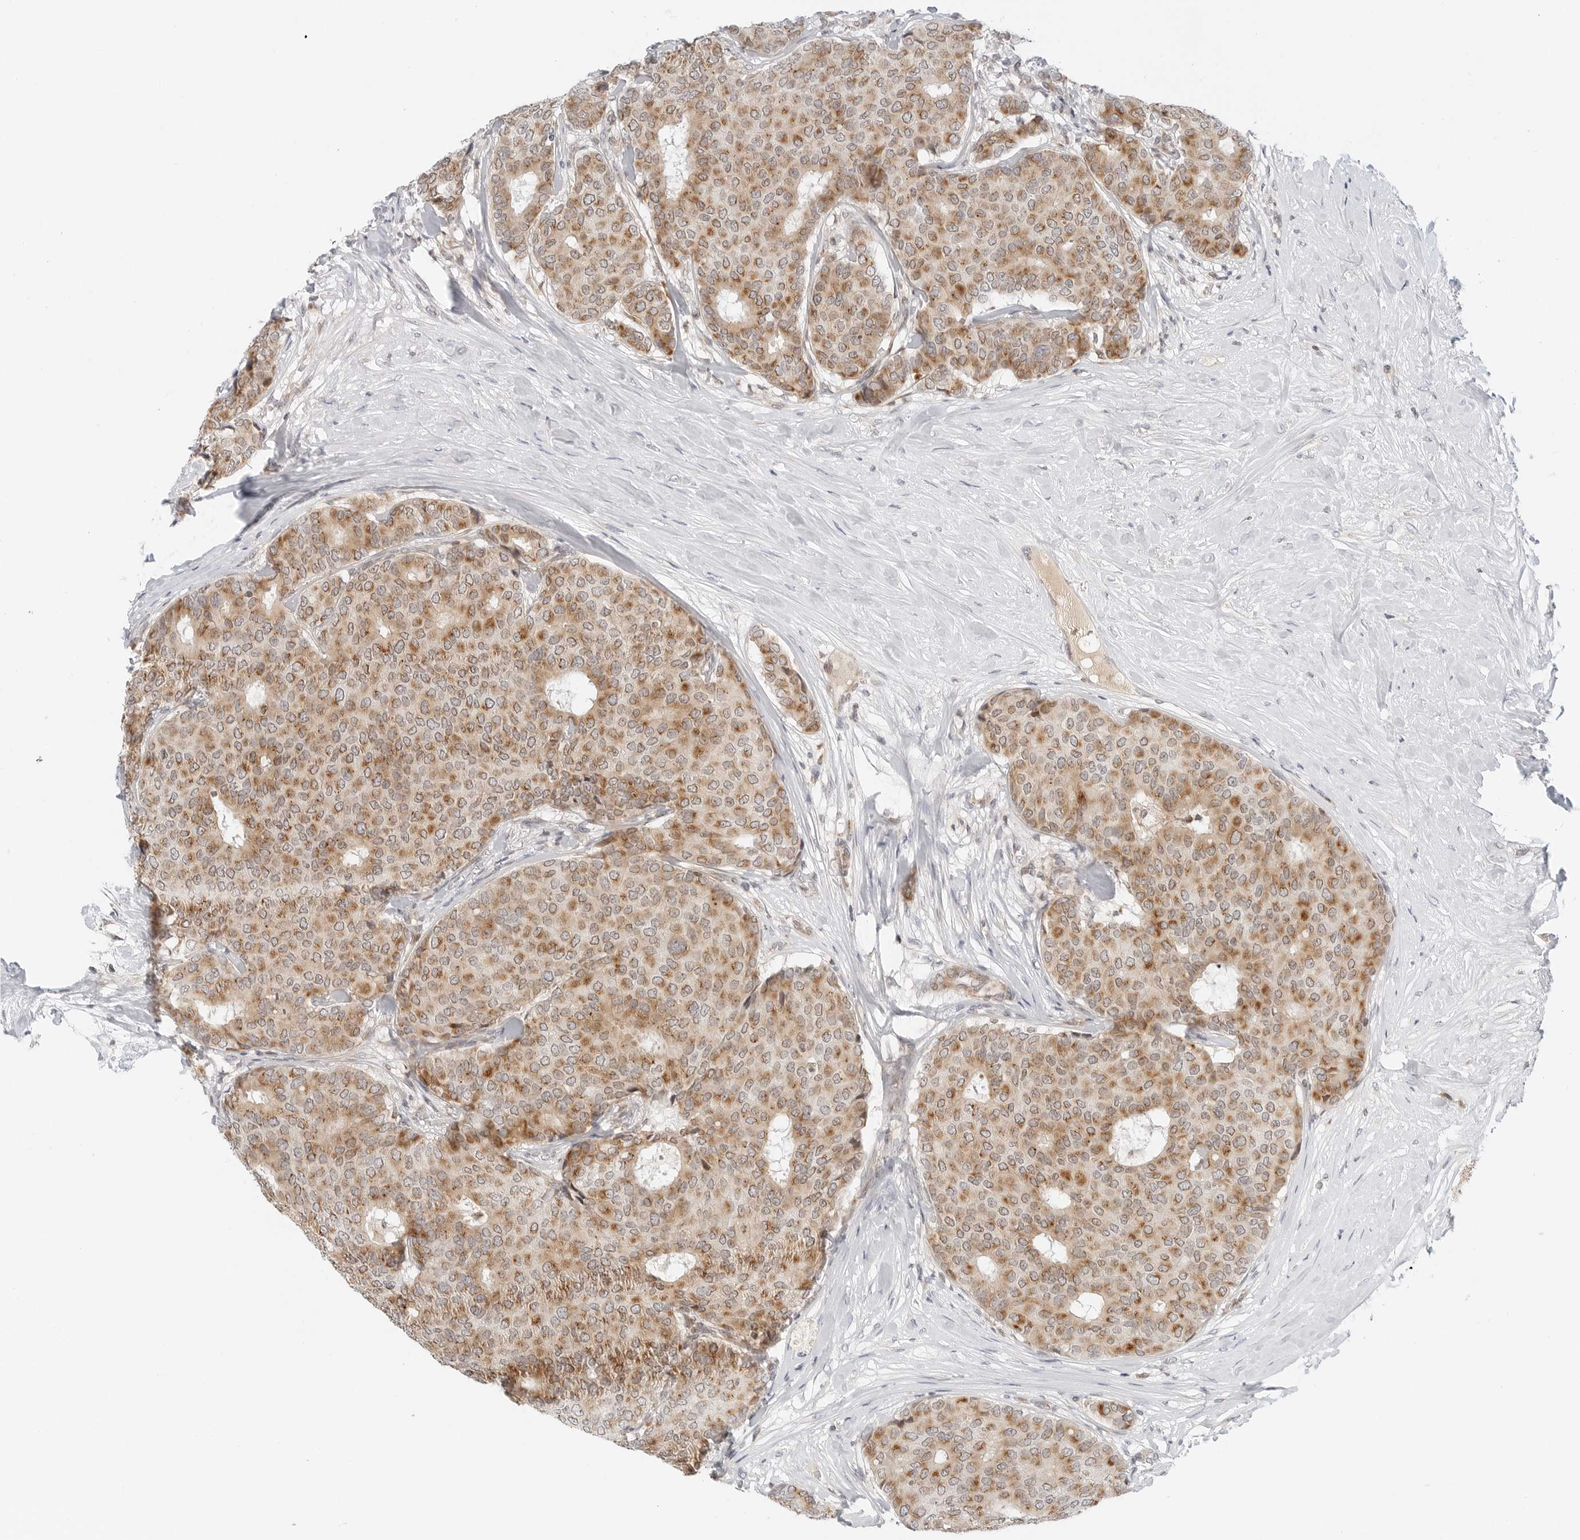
{"staining": {"intensity": "moderate", "quantity": ">75%", "location": "cytoplasmic/membranous"}, "tissue": "breast cancer", "cell_type": "Tumor cells", "image_type": "cancer", "snomed": [{"axis": "morphology", "description": "Duct carcinoma"}, {"axis": "topography", "description": "Breast"}], "caption": "A brown stain highlights moderate cytoplasmic/membranous positivity of a protein in breast invasive ductal carcinoma tumor cells.", "gene": "DYRK4", "patient": {"sex": "female", "age": 75}}